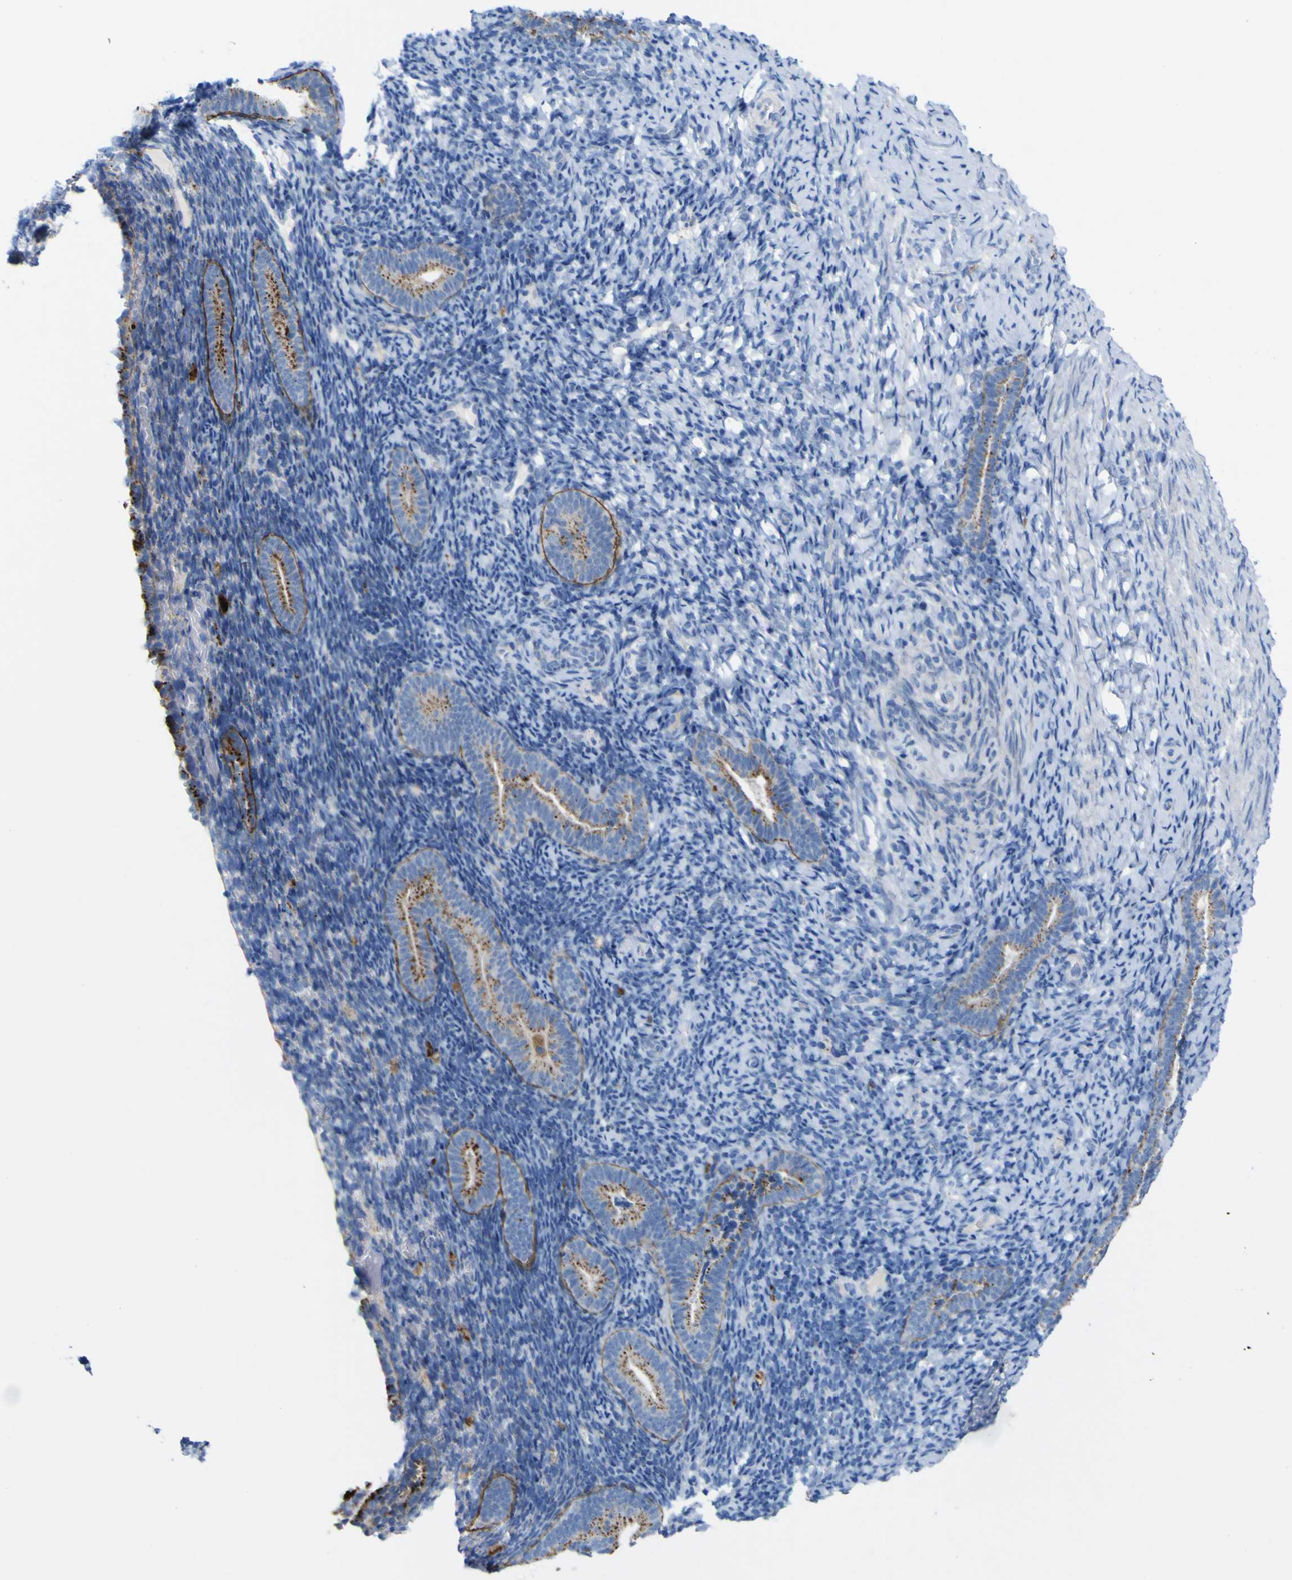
{"staining": {"intensity": "moderate", "quantity": "<25%", "location": "cytoplasmic/membranous"}, "tissue": "endometrium", "cell_type": "Cells in endometrial stroma", "image_type": "normal", "snomed": [{"axis": "morphology", "description": "Normal tissue, NOS"}, {"axis": "topography", "description": "Endometrium"}], "caption": "Protein expression analysis of normal endometrium exhibits moderate cytoplasmic/membranous expression in about <25% of cells in endometrial stroma. (Stains: DAB in brown, nuclei in blue, Microscopy: brightfield microscopy at high magnification).", "gene": "PTPRF", "patient": {"sex": "female", "age": 51}}